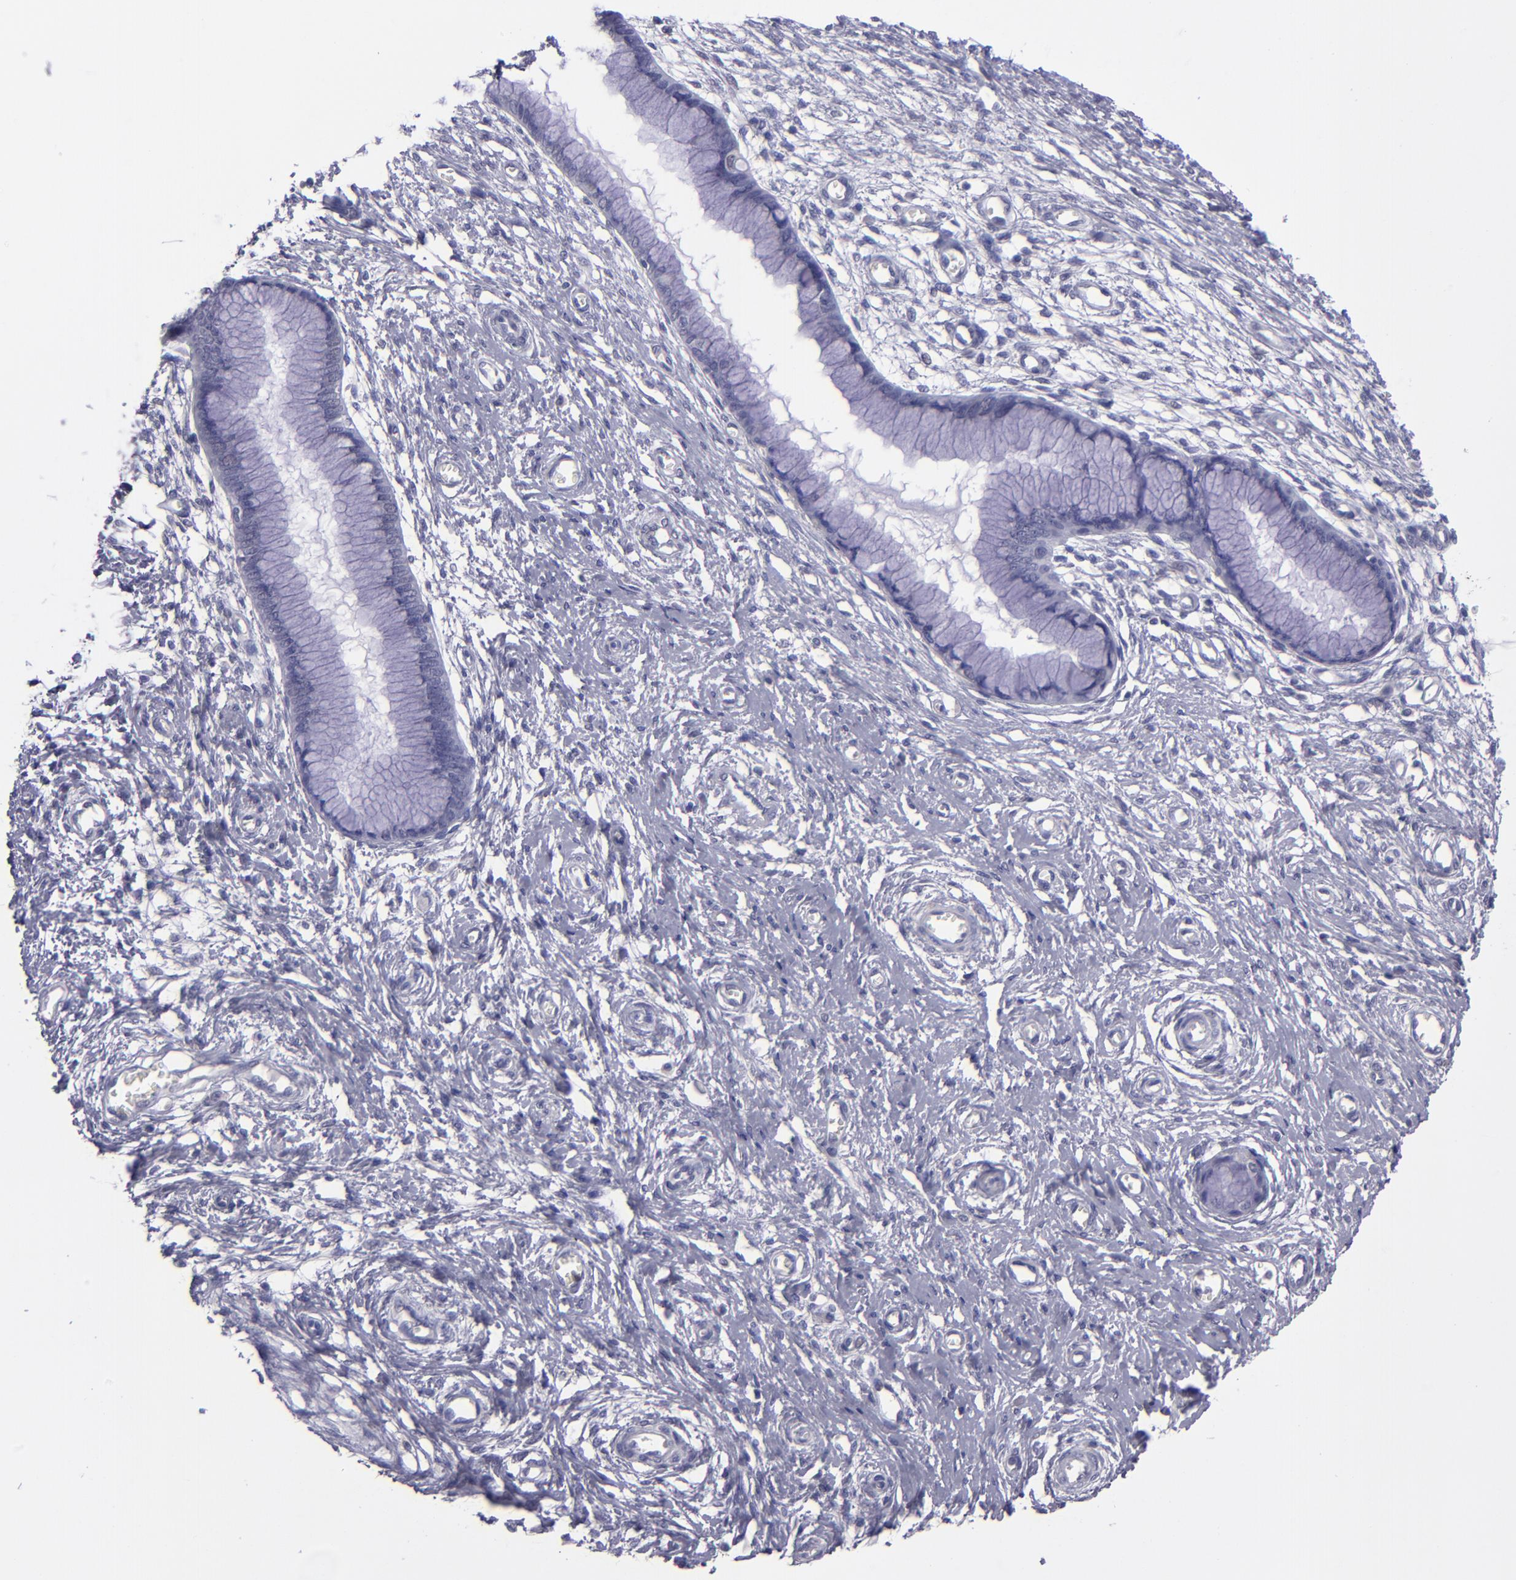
{"staining": {"intensity": "negative", "quantity": "none", "location": "none"}, "tissue": "cervix", "cell_type": "Glandular cells", "image_type": "normal", "snomed": [{"axis": "morphology", "description": "Normal tissue, NOS"}, {"axis": "topography", "description": "Cervix"}], "caption": "Immunohistochemistry micrograph of unremarkable cervix: cervix stained with DAB exhibits no significant protein expression in glandular cells.", "gene": "CEBPE", "patient": {"sex": "female", "age": 55}}